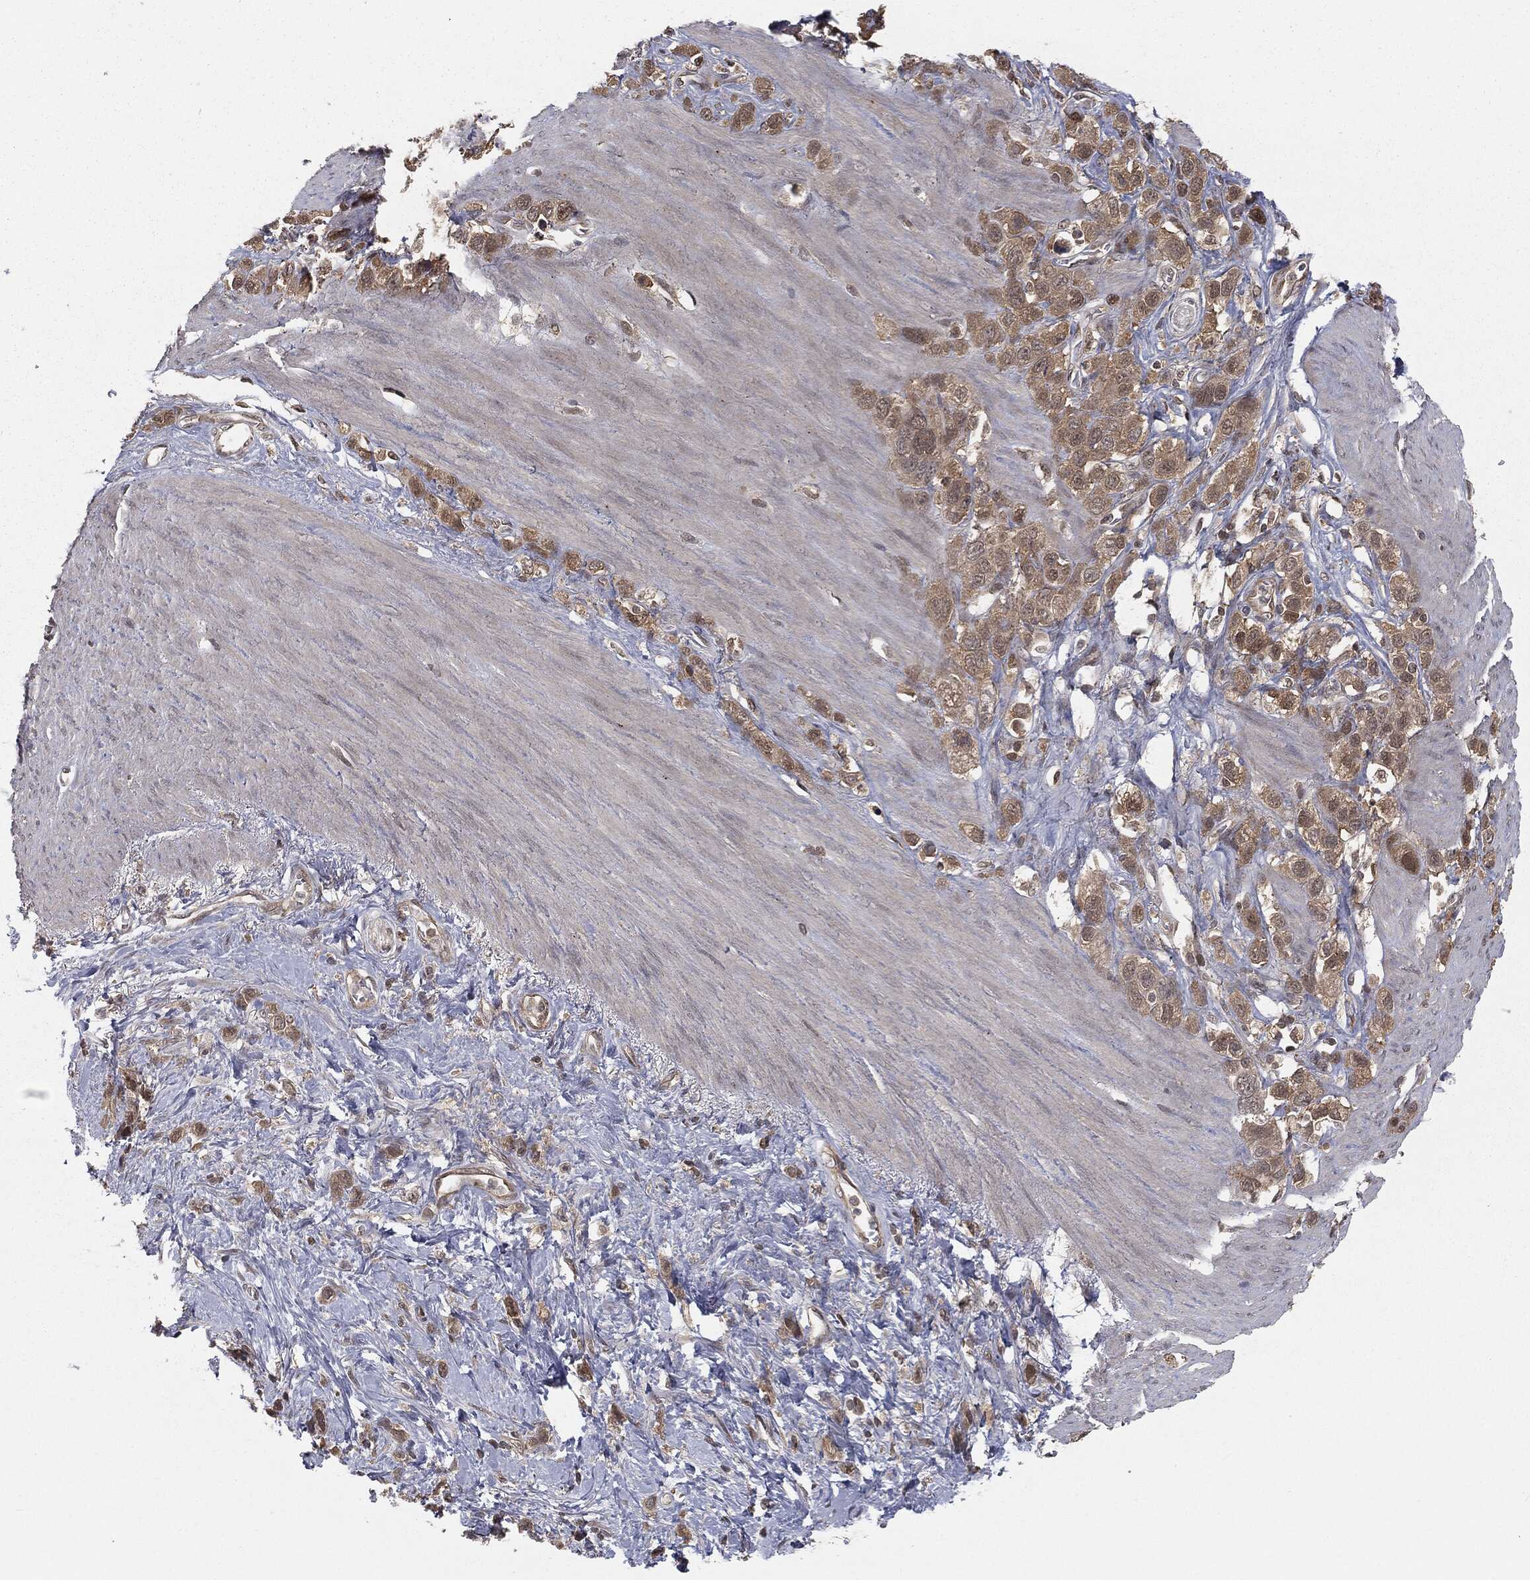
{"staining": {"intensity": "weak", "quantity": ">75%", "location": "cytoplasmic/membranous,nuclear"}, "tissue": "stomach cancer", "cell_type": "Tumor cells", "image_type": "cancer", "snomed": [{"axis": "morphology", "description": "Adenocarcinoma, NOS"}, {"axis": "topography", "description": "Stomach"}], "caption": "This is an image of immunohistochemistry staining of stomach cancer (adenocarcinoma), which shows weak expression in the cytoplasmic/membranous and nuclear of tumor cells.", "gene": "FBXO7", "patient": {"sex": "female", "age": 65}}